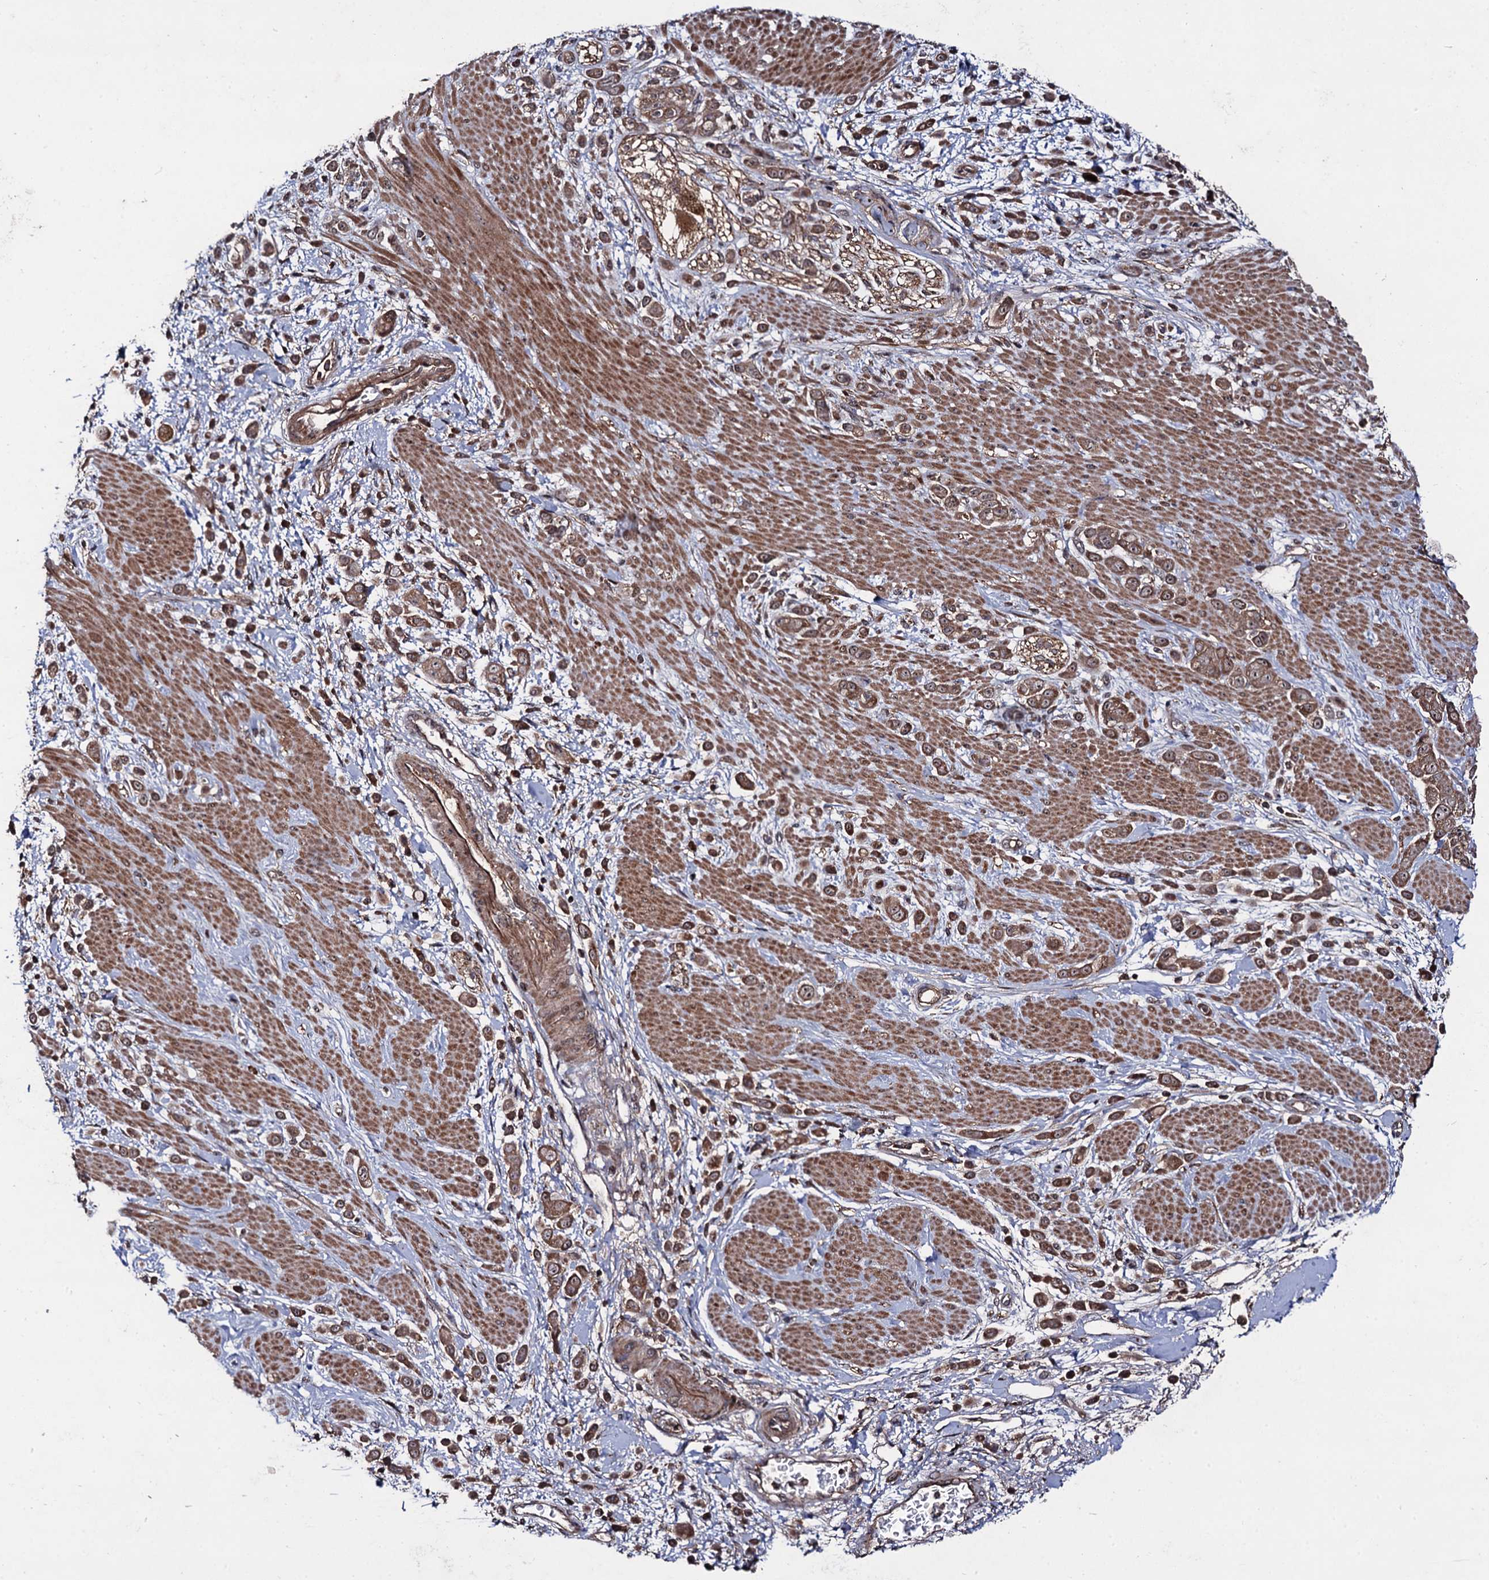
{"staining": {"intensity": "moderate", "quantity": ">75%", "location": "cytoplasmic/membranous,nuclear"}, "tissue": "pancreatic cancer", "cell_type": "Tumor cells", "image_type": "cancer", "snomed": [{"axis": "morphology", "description": "Normal tissue, NOS"}, {"axis": "morphology", "description": "Adenocarcinoma, NOS"}, {"axis": "topography", "description": "Pancreas"}], "caption": "Pancreatic adenocarcinoma was stained to show a protein in brown. There is medium levels of moderate cytoplasmic/membranous and nuclear staining in approximately >75% of tumor cells.", "gene": "KXD1", "patient": {"sex": "female", "age": 64}}